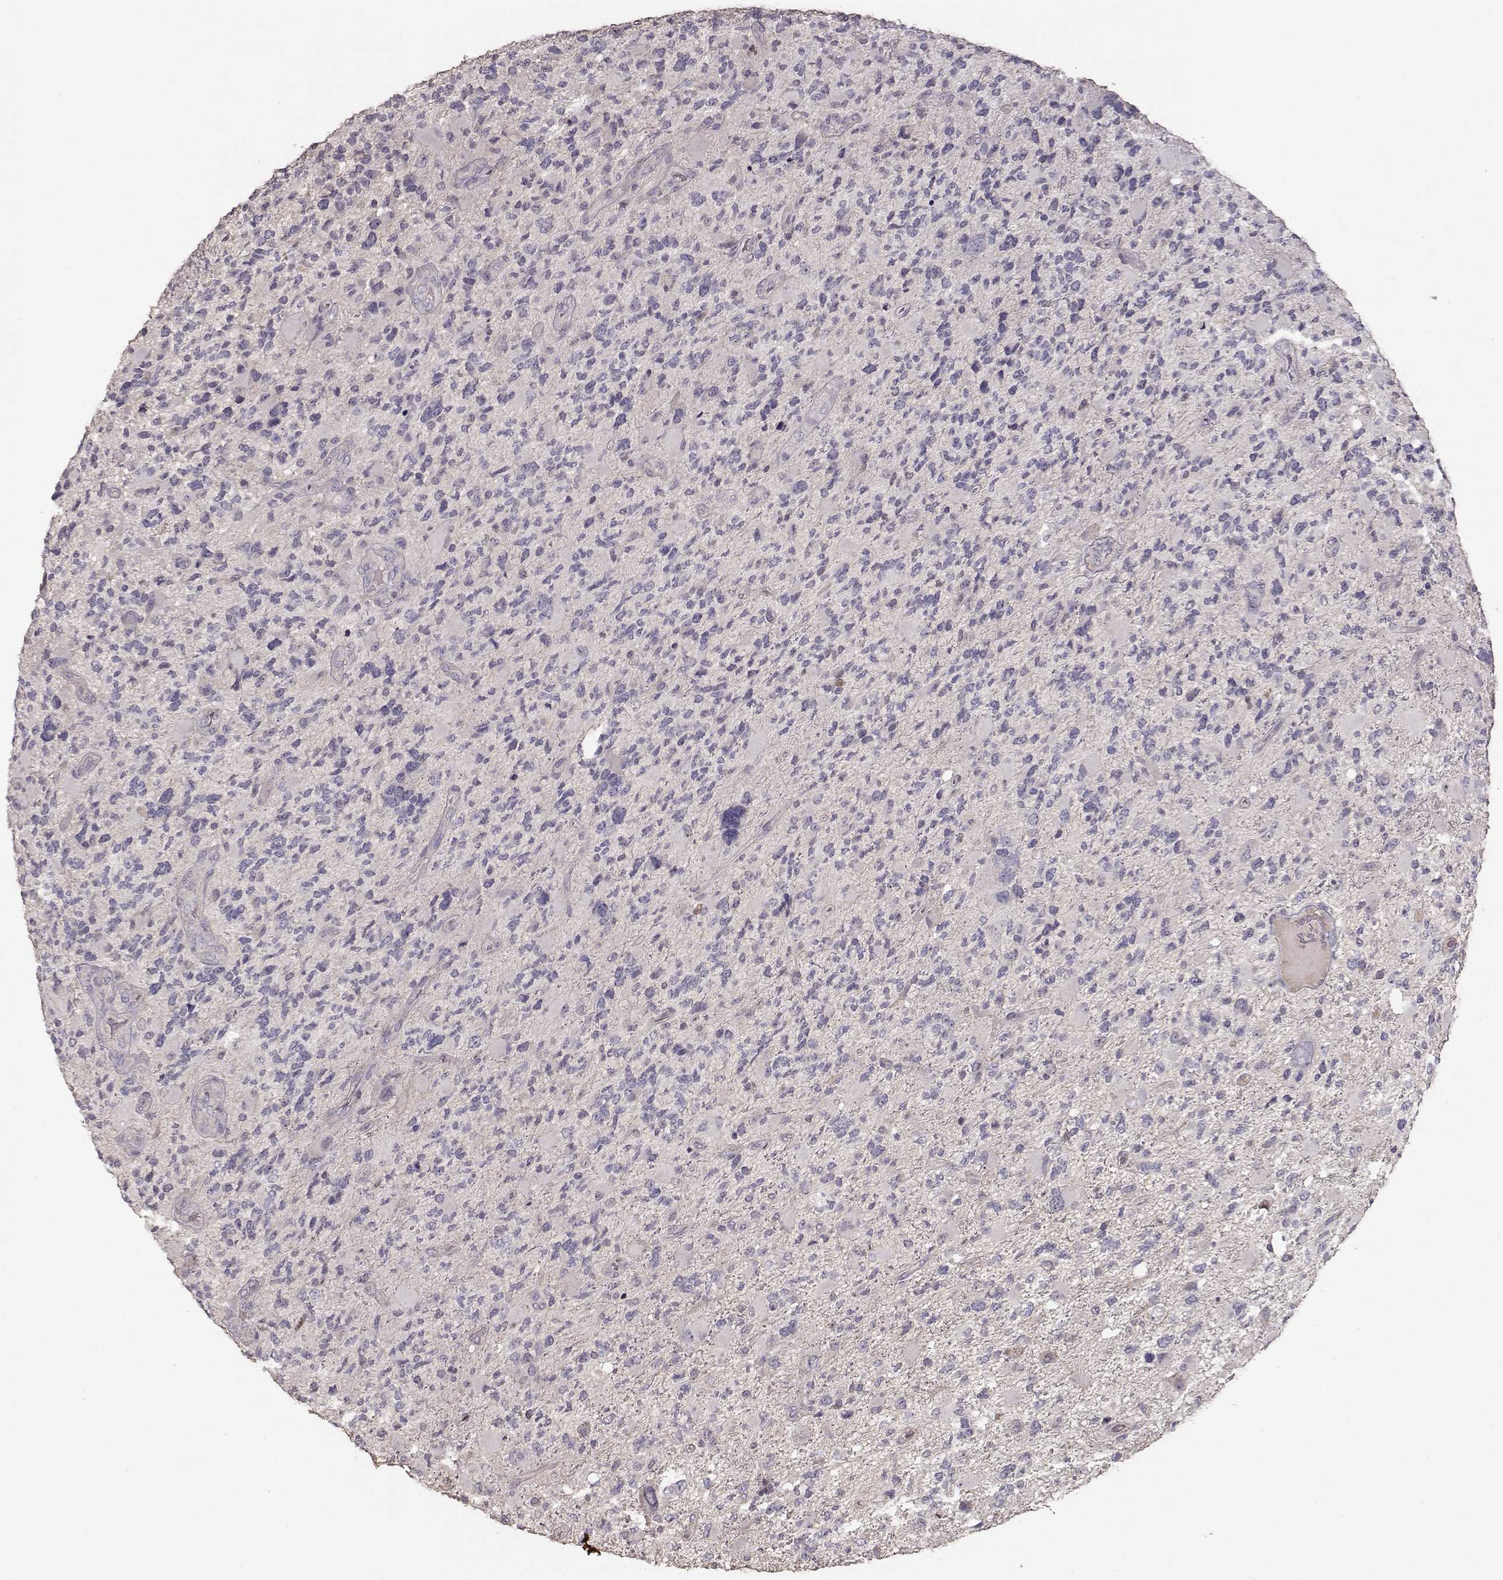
{"staining": {"intensity": "negative", "quantity": "none", "location": "none"}, "tissue": "glioma", "cell_type": "Tumor cells", "image_type": "cancer", "snomed": [{"axis": "morphology", "description": "Glioma, malignant, High grade"}, {"axis": "topography", "description": "Brain"}], "caption": "This is an immunohistochemistry (IHC) micrograph of human glioma. There is no positivity in tumor cells.", "gene": "PMCH", "patient": {"sex": "female", "age": 71}}